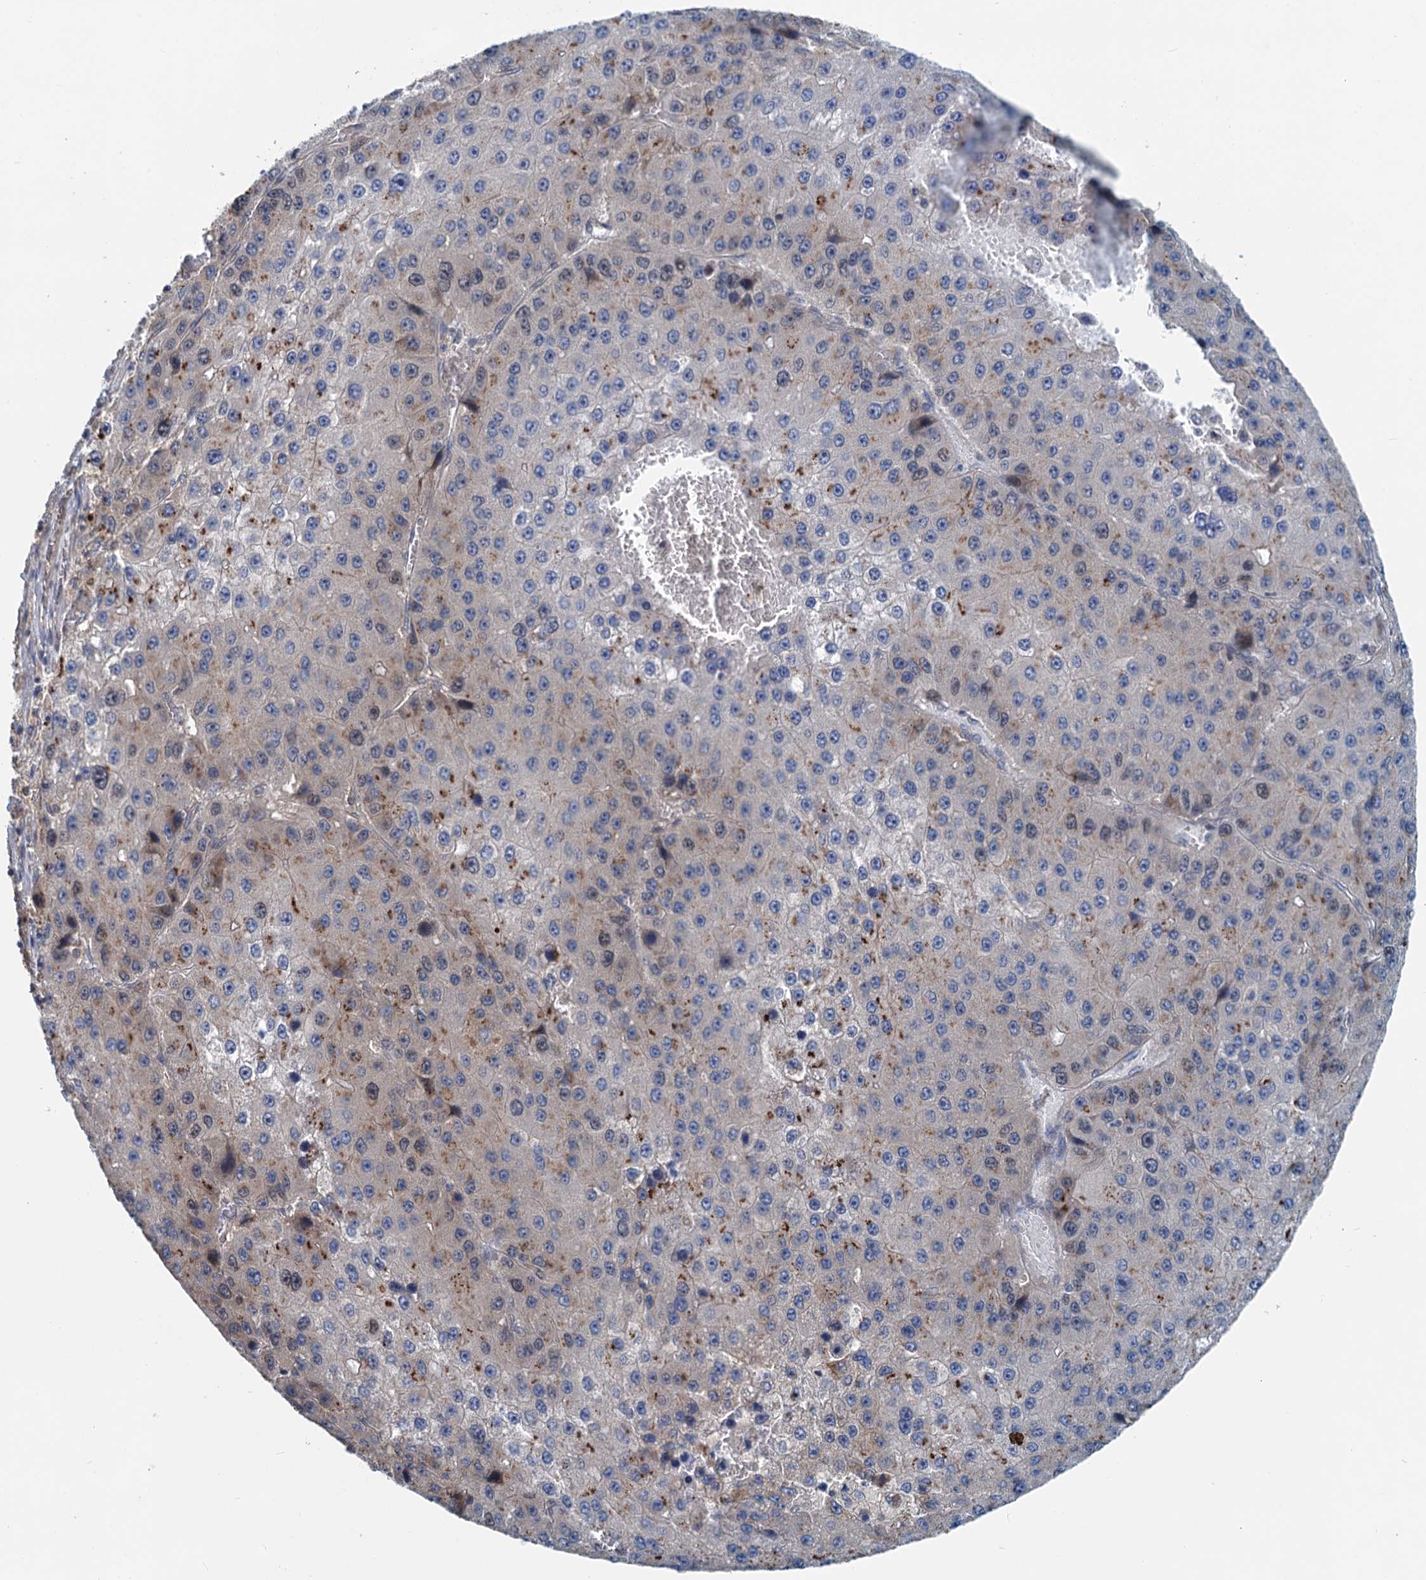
{"staining": {"intensity": "moderate", "quantity": "<25%", "location": "cytoplasmic/membranous"}, "tissue": "liver cancer", "cell_type": "Tumor cells", "image_type": "cancer", "snomed": [{"axis": "morphology", "description": "Carcinoma, Hepatocellular, NOS"}, {"axis": "topography", "description": "Liver"}], "caption": "Immunohistochemistry histopathology image of human liver cancer stained for a protein (brown), which displays low levels of moderate cytoplasmic/membranous staining in about <25% of tumor cells.", "gene": "TEDC1", "patient": {"sex": "female", "age": 73}}